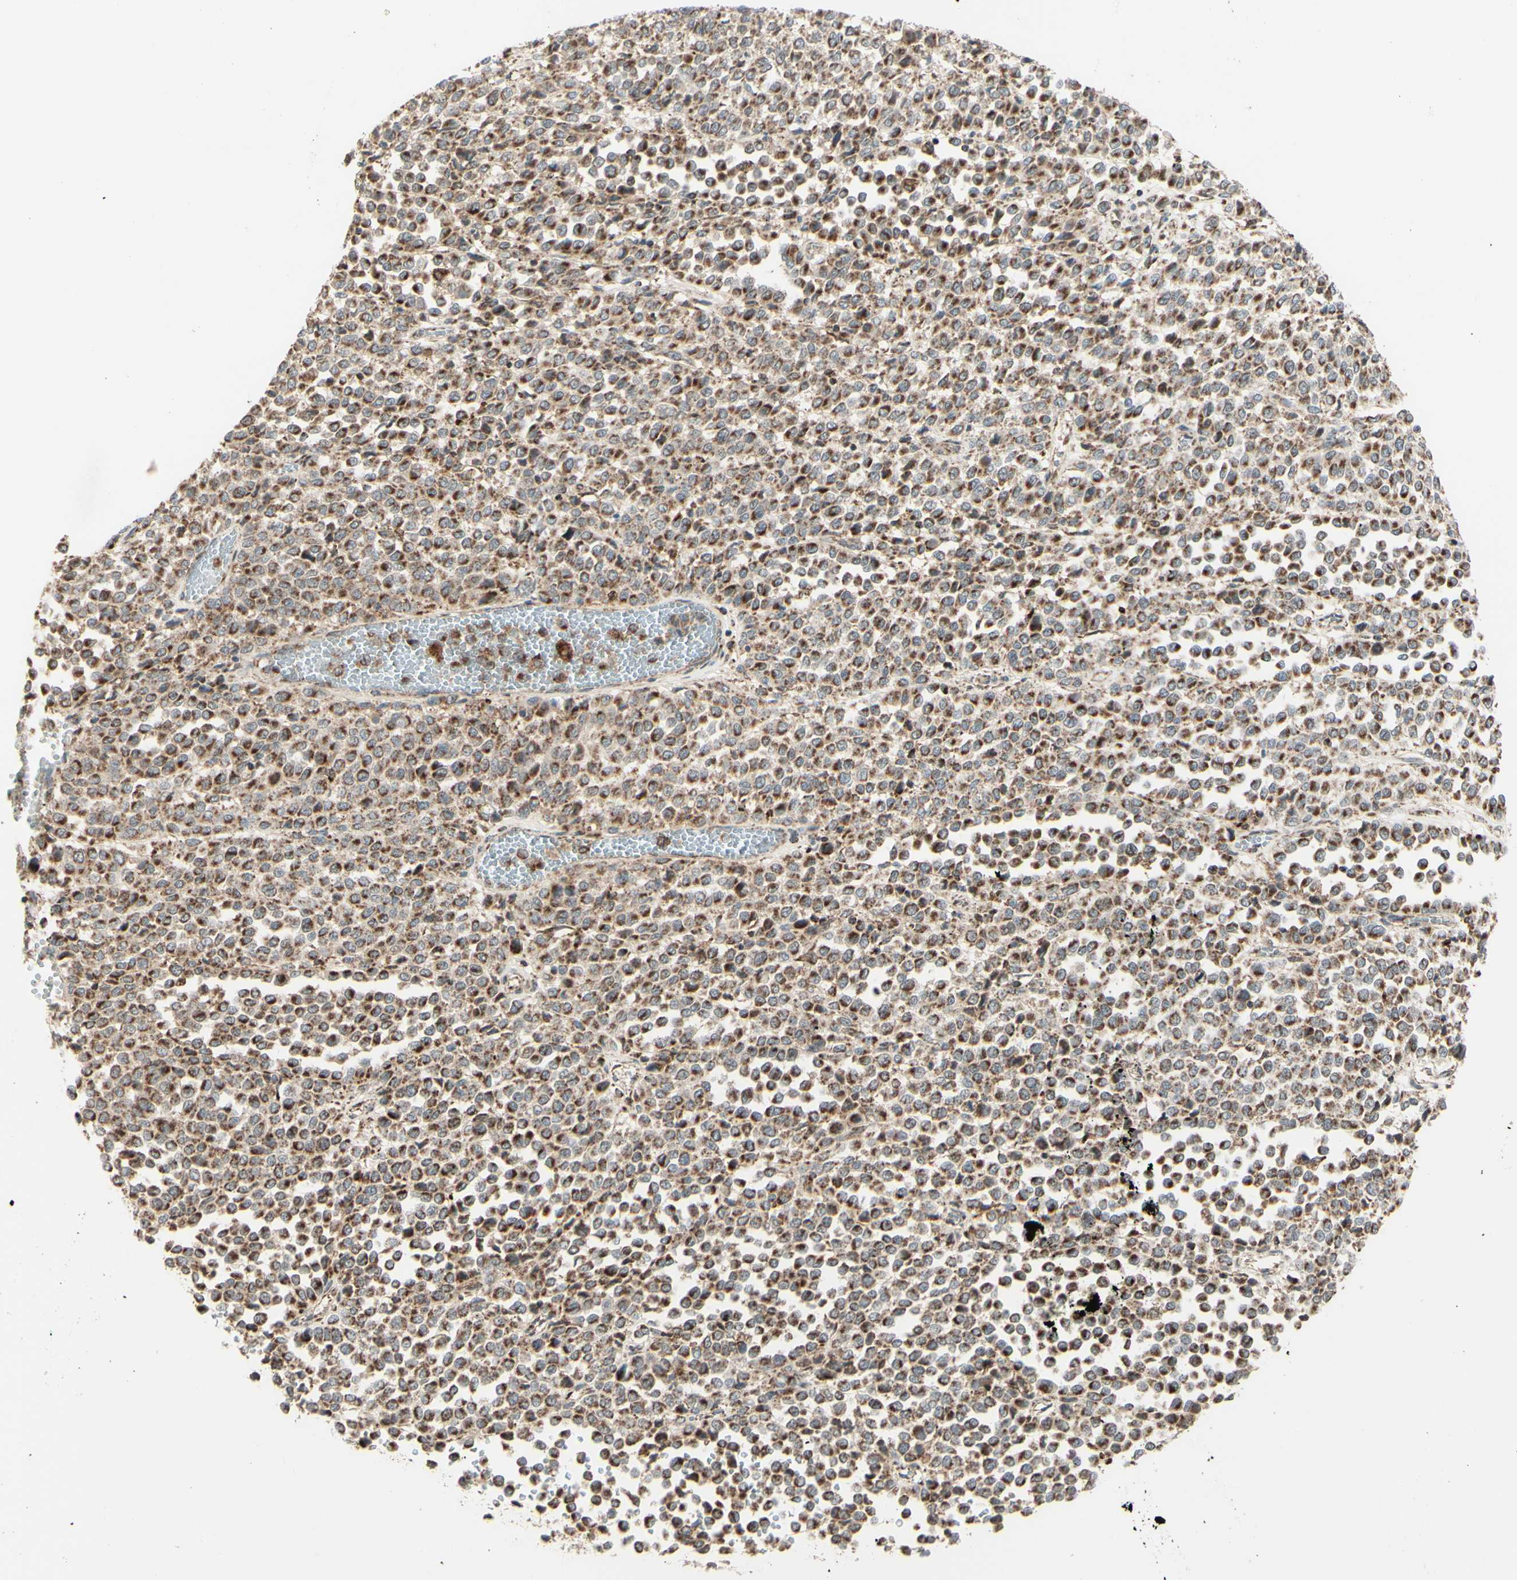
{"staining": {"intensity": "moderate", "quantity": ">75%", "location": "cytoplasmic/membranous"}, "tissue": "melanoma", "cell_type": "Tumor cells", "image_type": "cancer", "snomed": [{"axis": "morphology", "description": "Malignant melanoma, Metastatic site"}, {"axis": "topography", "description": "Pancreas"}], "caption": "Protein staining shows moderate cytoplasmic/membranous staining in about >75% of tumor cells in melanoma. (IHC, brightfield microscopy, high magnification).", "gene": "DHRS3", "patient": {"sex": "female", "age": 30}}